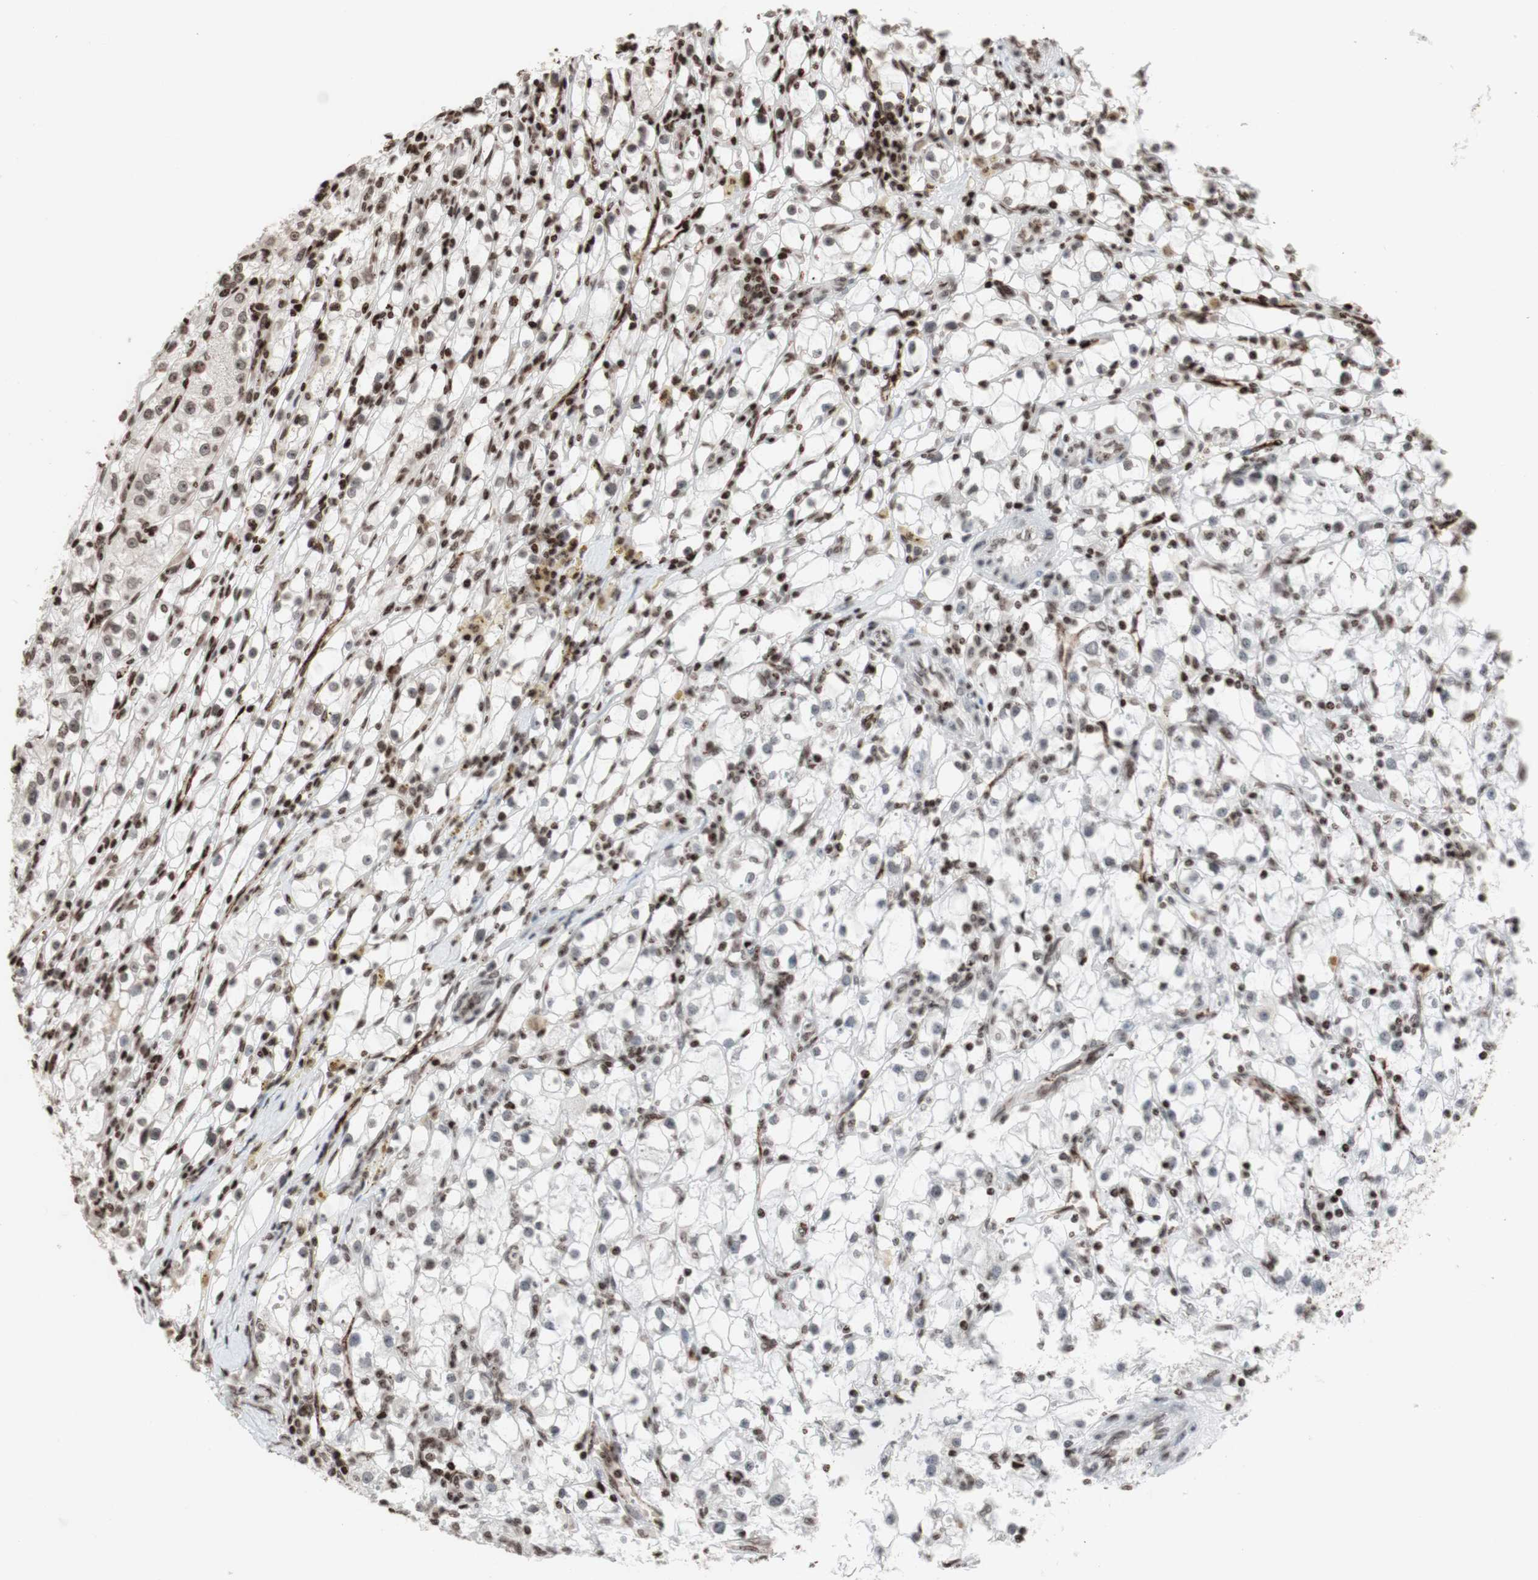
{"staining": {"intensity": "weak", "quantity": "<25%", "location": "nuclear"}, "tissue": "renal cancer", "cell_type": "Tumor cells", "image_type": "cancer", "snomed": [{"axis": "morphology", "description": "Adenocarcinoma, NOS"}, {"axis": "topography", "description": "Kidney"}], "caption": "Immunohistochemistry (IHC) photomicrograph of neoplastic tissue: human renal adenocarcinoma stained with DAB (3,3'-diaminobenzidine) exhibits no significant protein expression in tumor cells. The staining is performed using DAB brown chromogen with nuclei counter-stained in using hematoxylin.", "gene": "NCAPD2", "patient": {"sex": "male", "age": 56}}